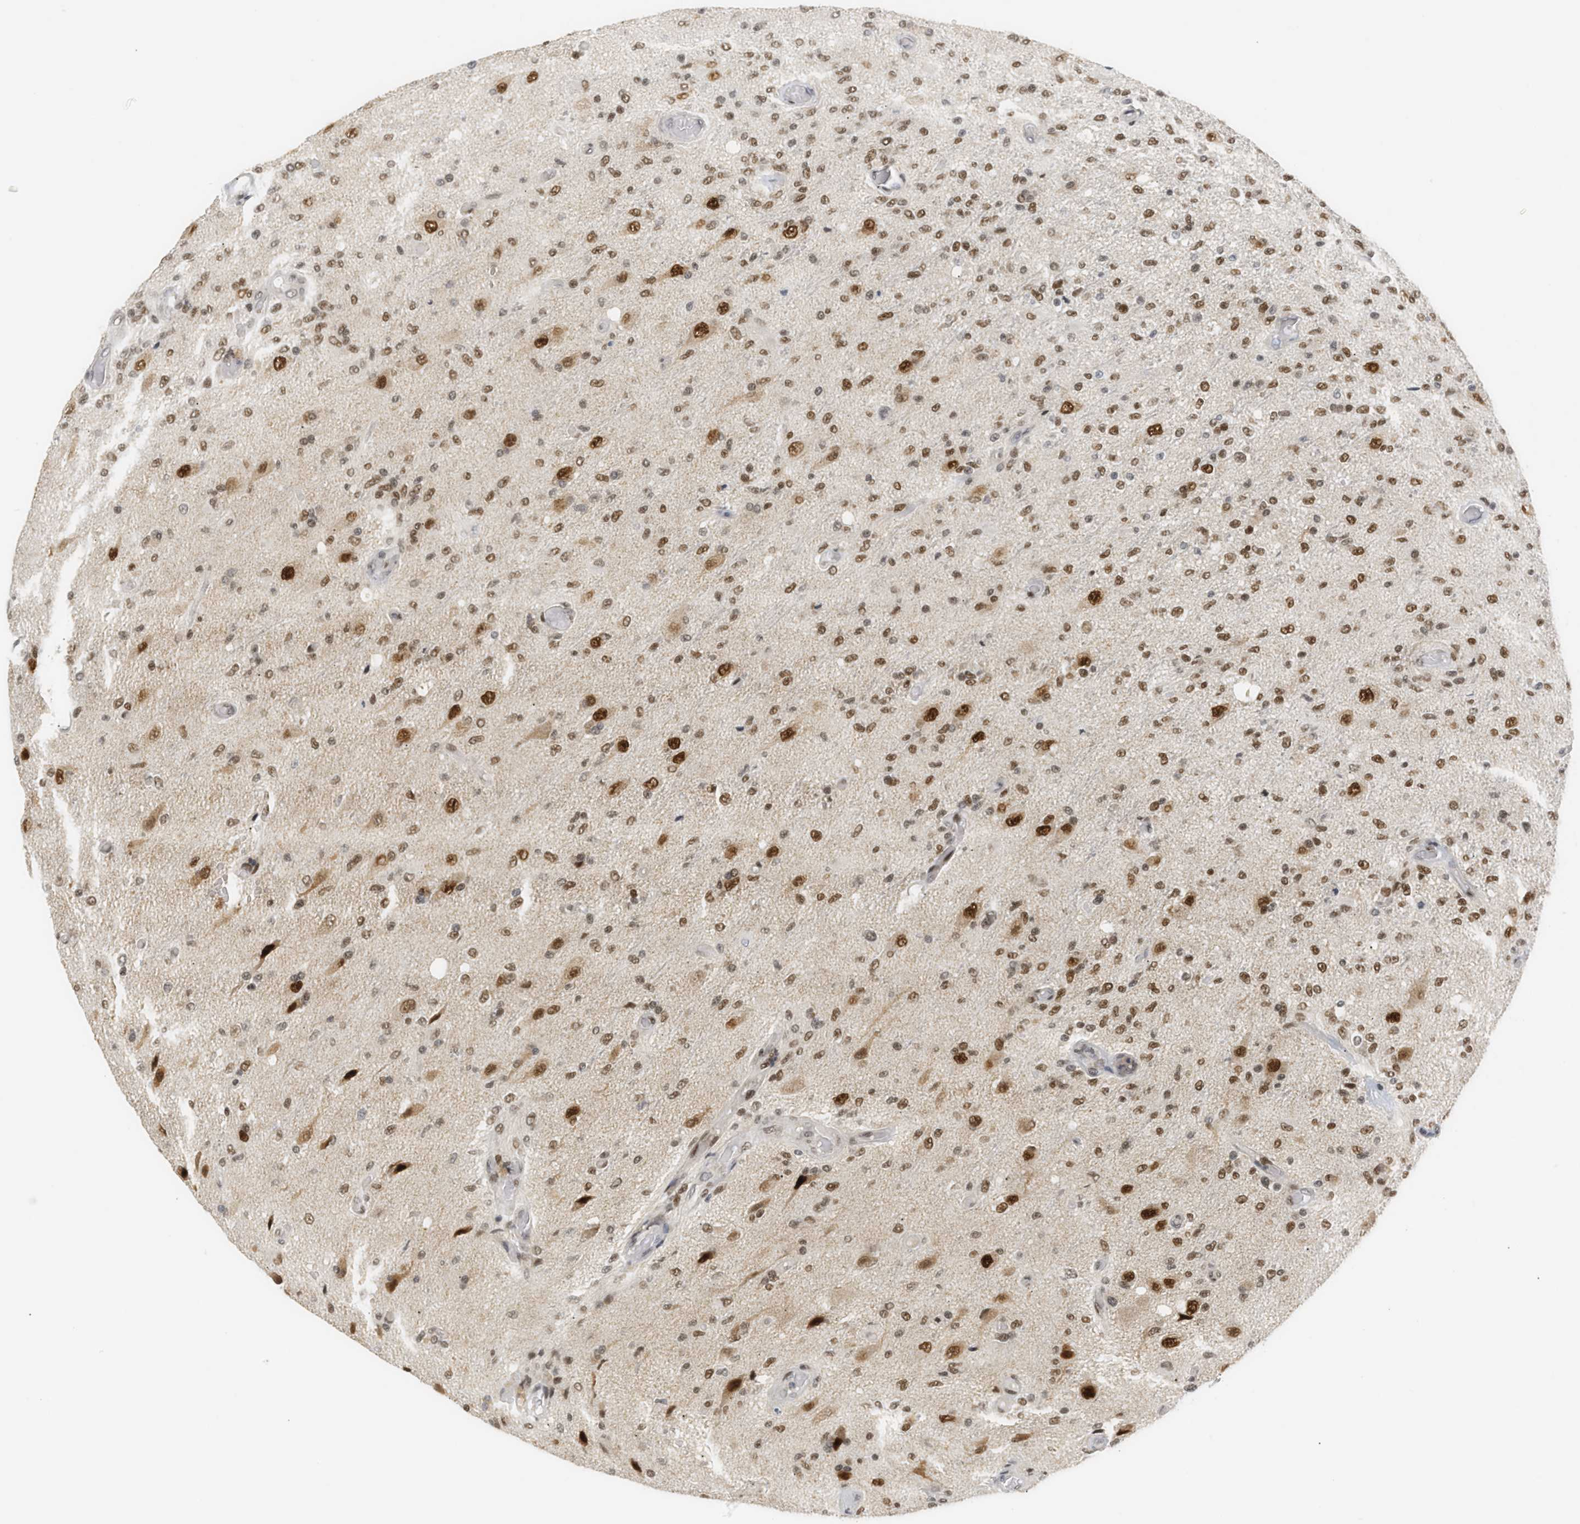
{"staining": {"intensity": "moderate", "quantity": ">75%", "location": "nuclear"}, "tissue": "glioma", "cell_type": "Tumor cells", "image_type": "cancer", "snomed": [{"axis": "morphology", "description": "Normal tissue, NOS"}, {"axis": "morphology", "description": "Glioma, malignant, High grade"}, {"axis": "topography", "description": "Cerebral cortex"}], "caption": "The histopathology image exhibits immunohistochemical staining of glioma. There is moderate nuclear expression is identified in about >75% of tumor cells. The protein is stained brown, and the nuclei are stained in blue (DAB IHC with brightfield microscopy, high magnification).", "gene": "SSBP2", "patient": {"sex": "male", "age": 77}}